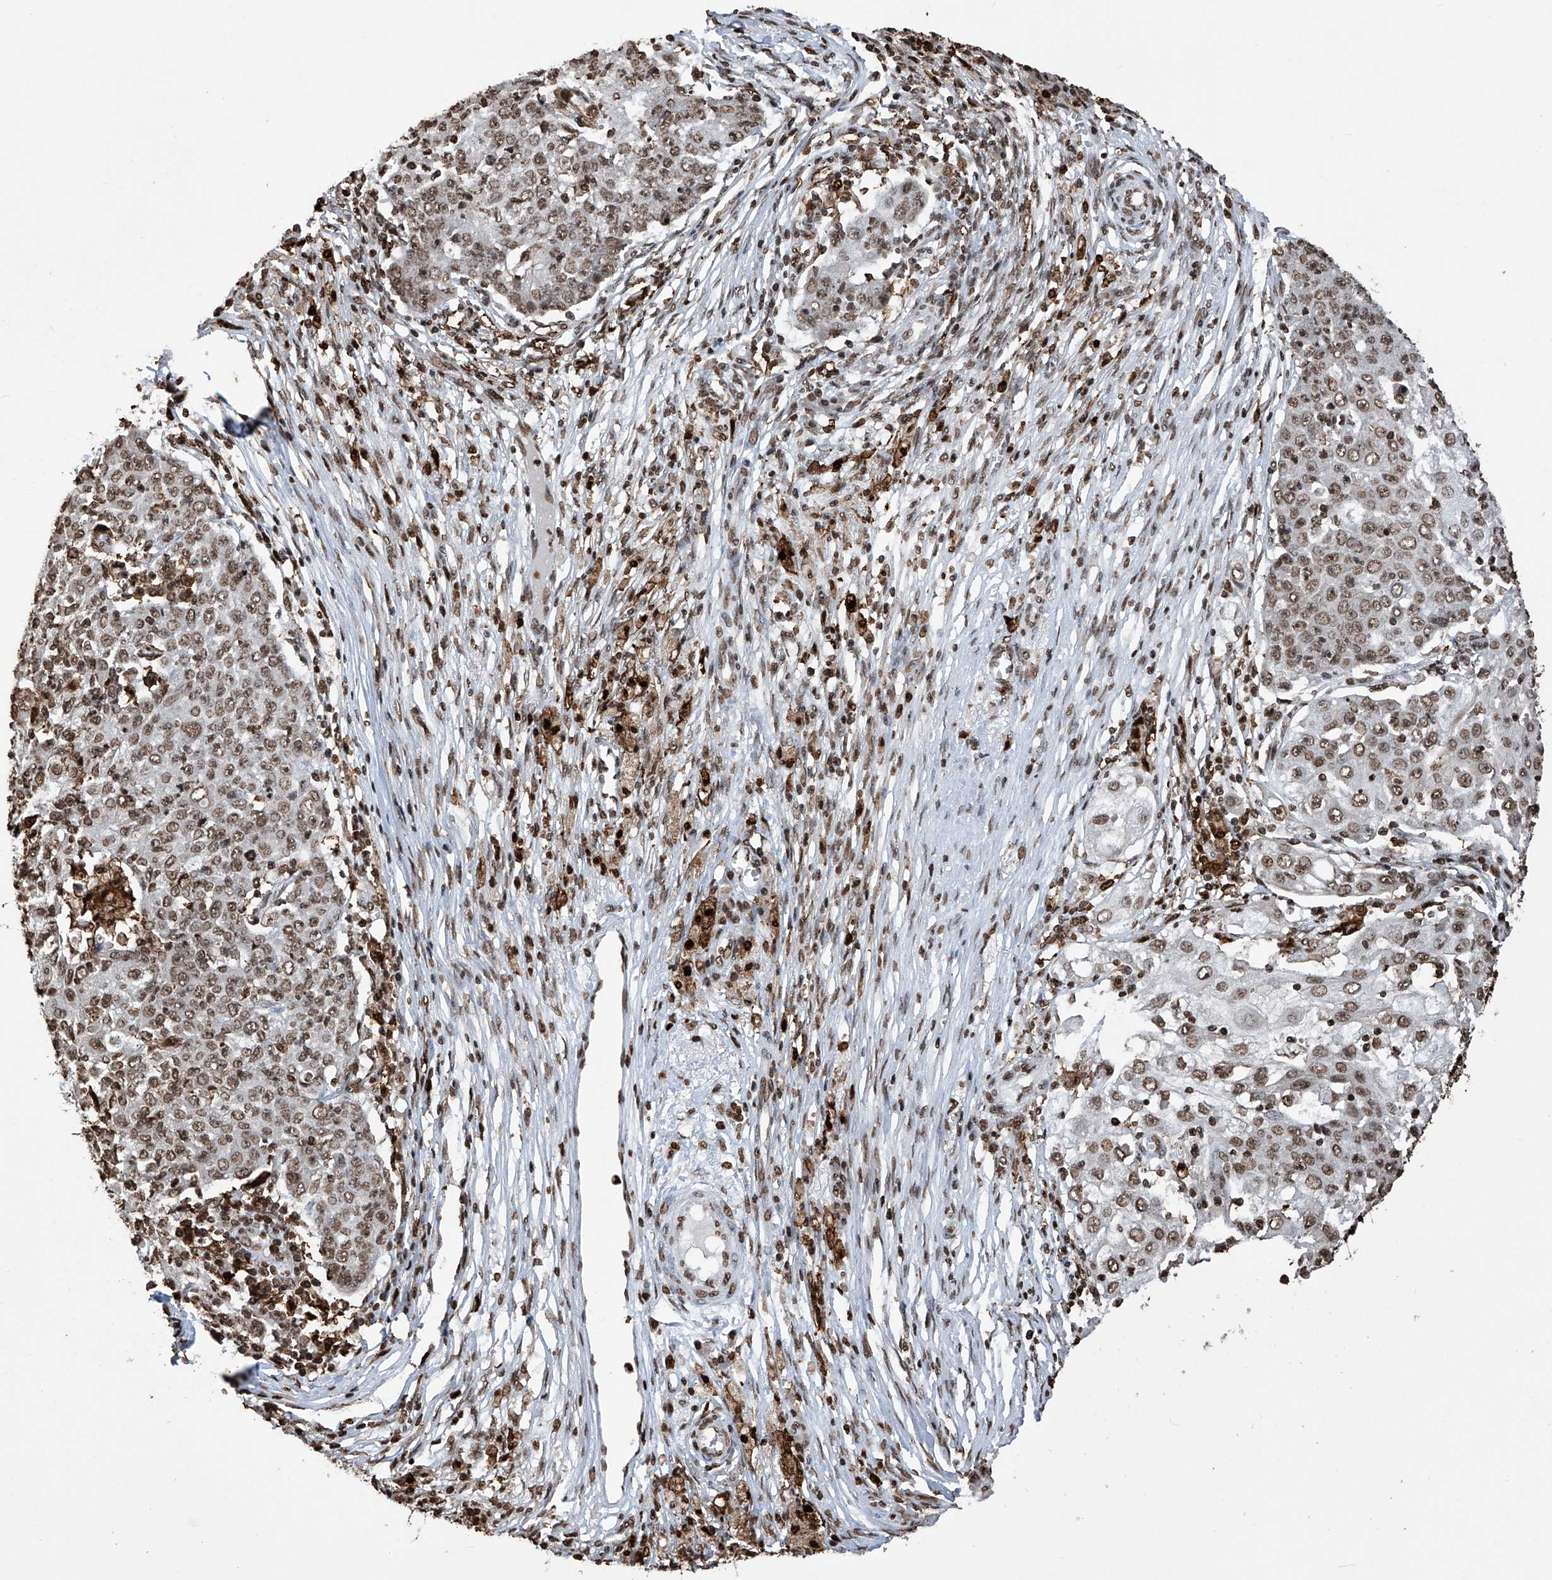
{"staining": {"intensity": "moderate", "quantity": ">75%", "location": "nuclear"}, "tissue": "ovarian cancer", "cell_type": "Tumor cells", "image_type": "cancer", "snomed": [{"axis": "morphology", "description": "Carcinoma, endometroid"}, {"axis": "topography", "description": "Ovary"}], "caption": "A high-resolution image shows IHC staining of ovarian cancer, which shows moderate nuclear expression in approximately >75% of tumor cells.", "gene": "CFAP410", "patient": {"sex": "female", "age": 42}}